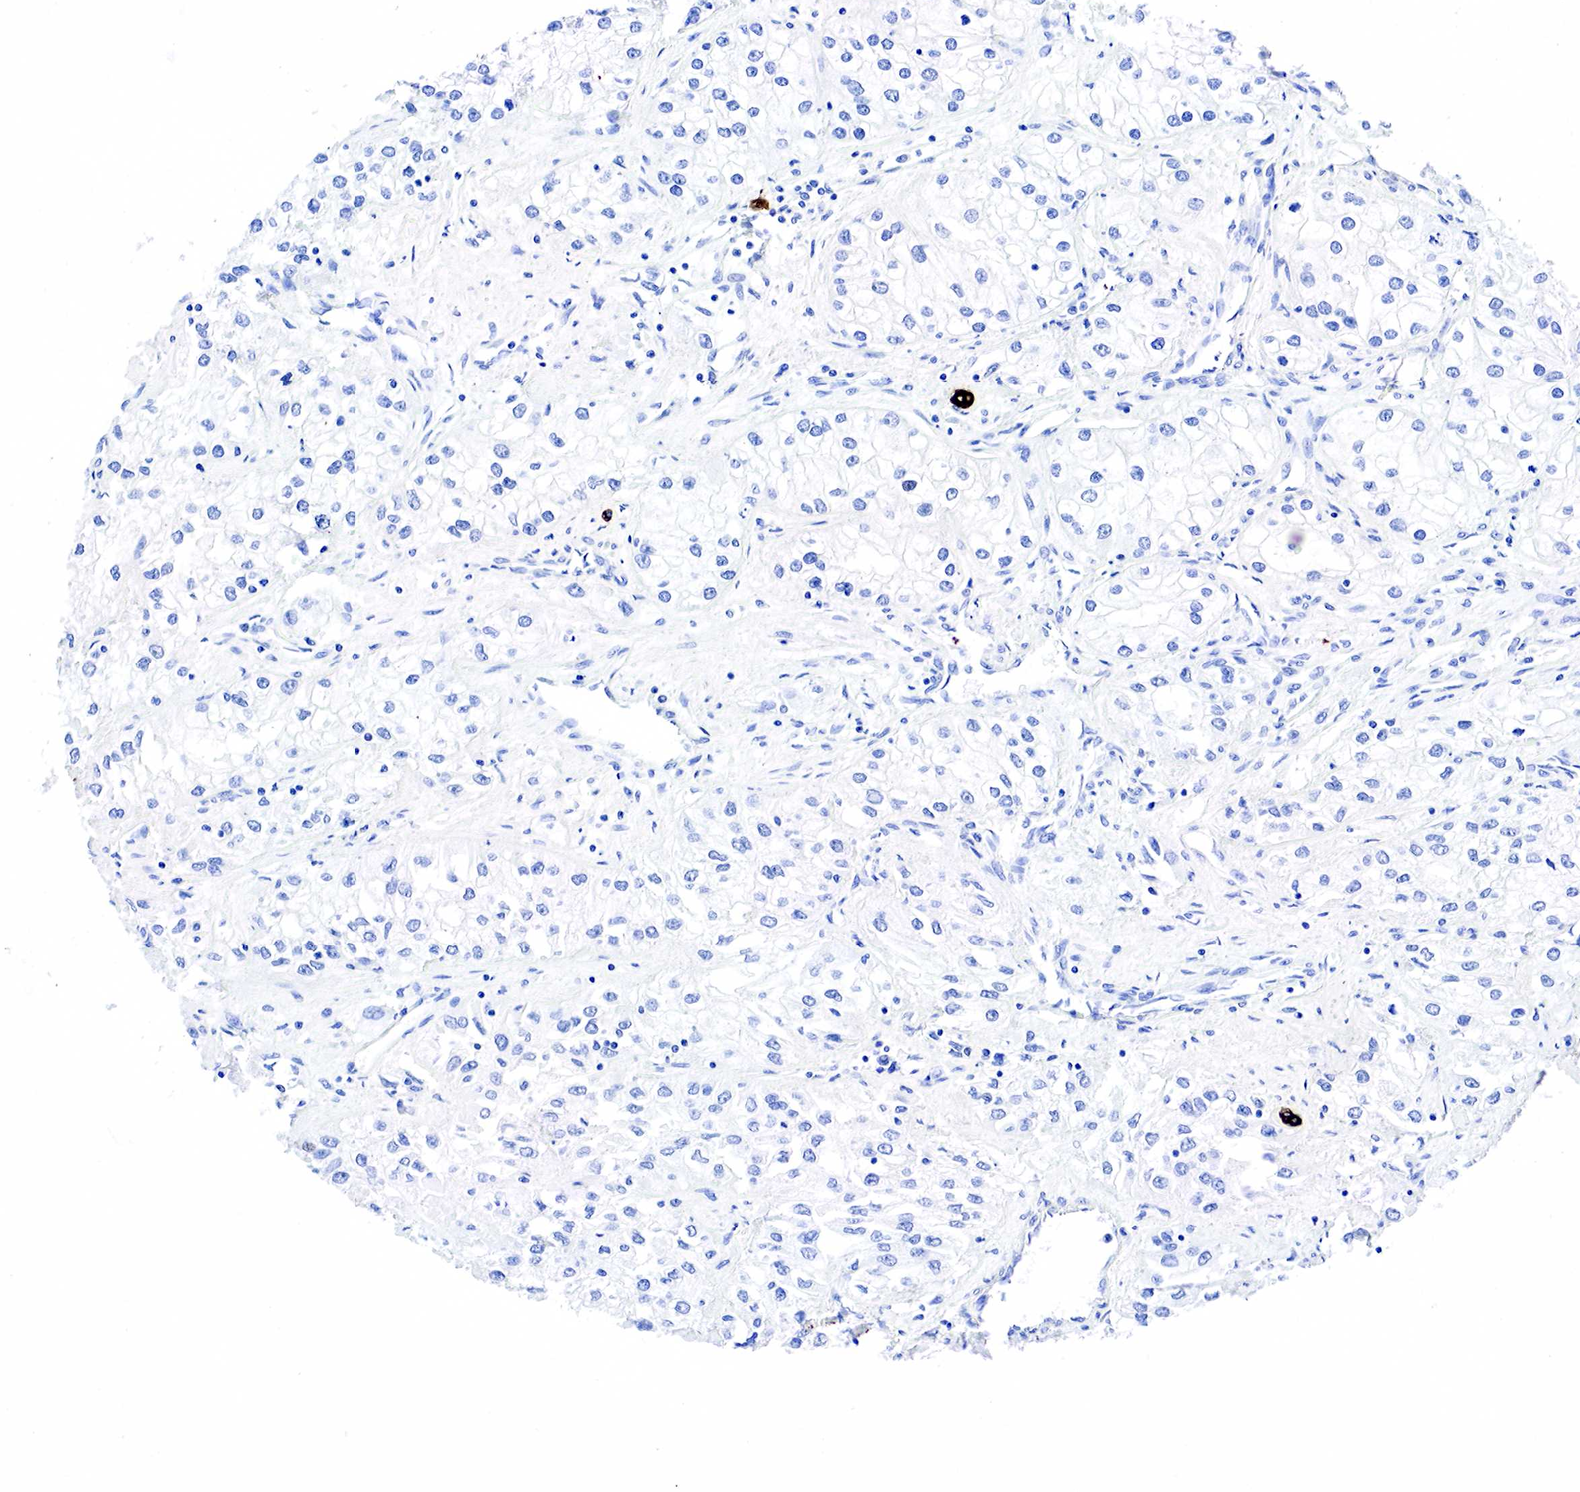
{"staining": {"intensity": "negative", "quantity": "none", "location": "none"}, "tissue": "renal cancer", "cell_type": "Tumor cells", "image_type": "cancer", "snomed": [{"axis": "morphology", "description": "Adenocarcinoma, NOS"}, {"axis": "topography", "description": "Kidney"}], "caption": "Immunohistochemical staining of renal cancer (adenocarcinoma) displays no significant staining in tumor cells.", "gene": "KRT7", "patient": {"sex": "male", "age": 57}}